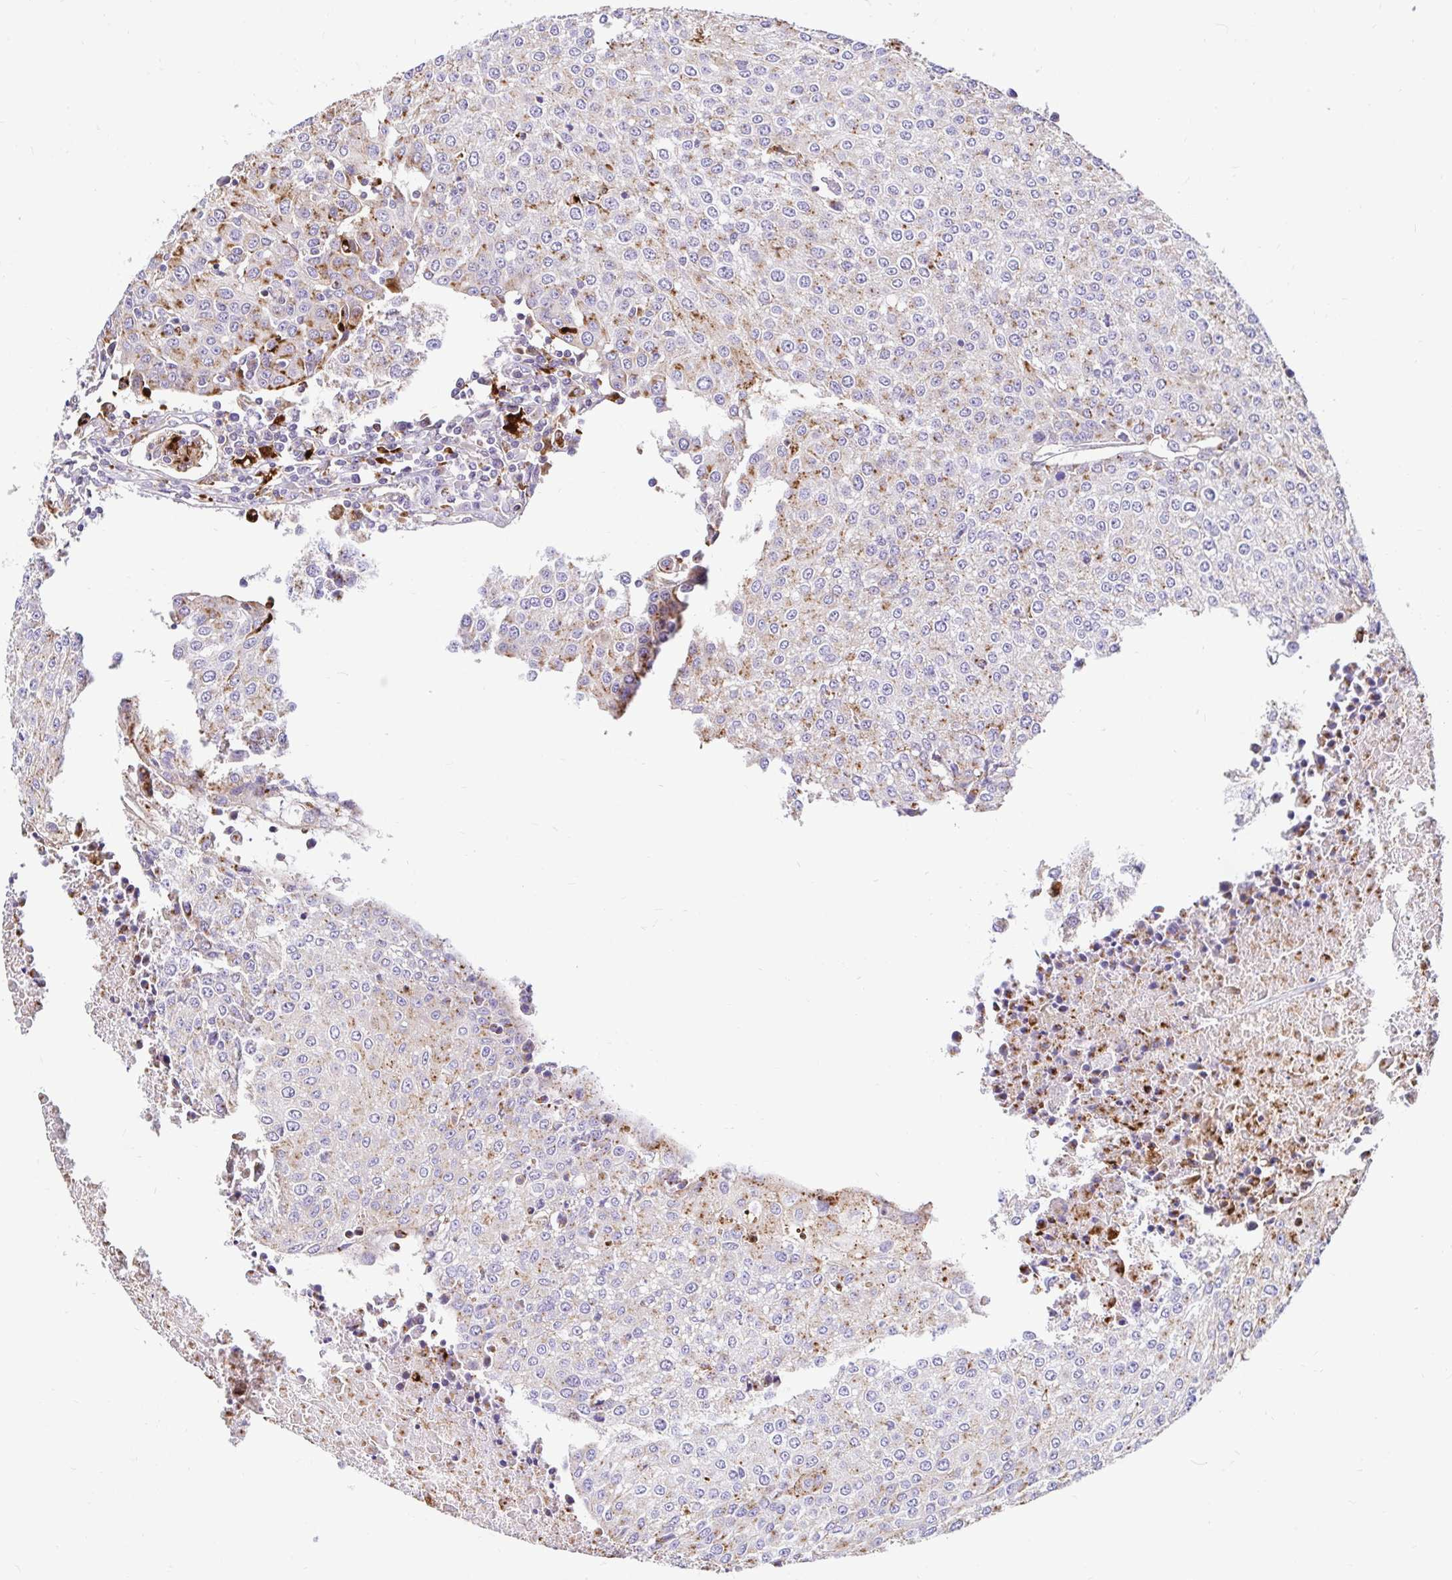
{"staining": {"intensity": "moderate", "quantity": "<25%", "location": "cytoplasmic/membranous"}, "tissue": "urothelial cancer", "cell_type": "Tumor cells", "image_type": "cancer", "snomed": [{"axis": "morphology", "description": "Urothelial carcinoma, High grade"}, {"axis": "topography", "description": "Urinary bladder"}], "caption": "Tumor cells demonstrate low levels of moderate cytoplasmic/membranous positivity in approximately <25% of cells in human urothelial cancer.", "gene": "FUCA1", "patient": {"sex": "female", "age": 85}}